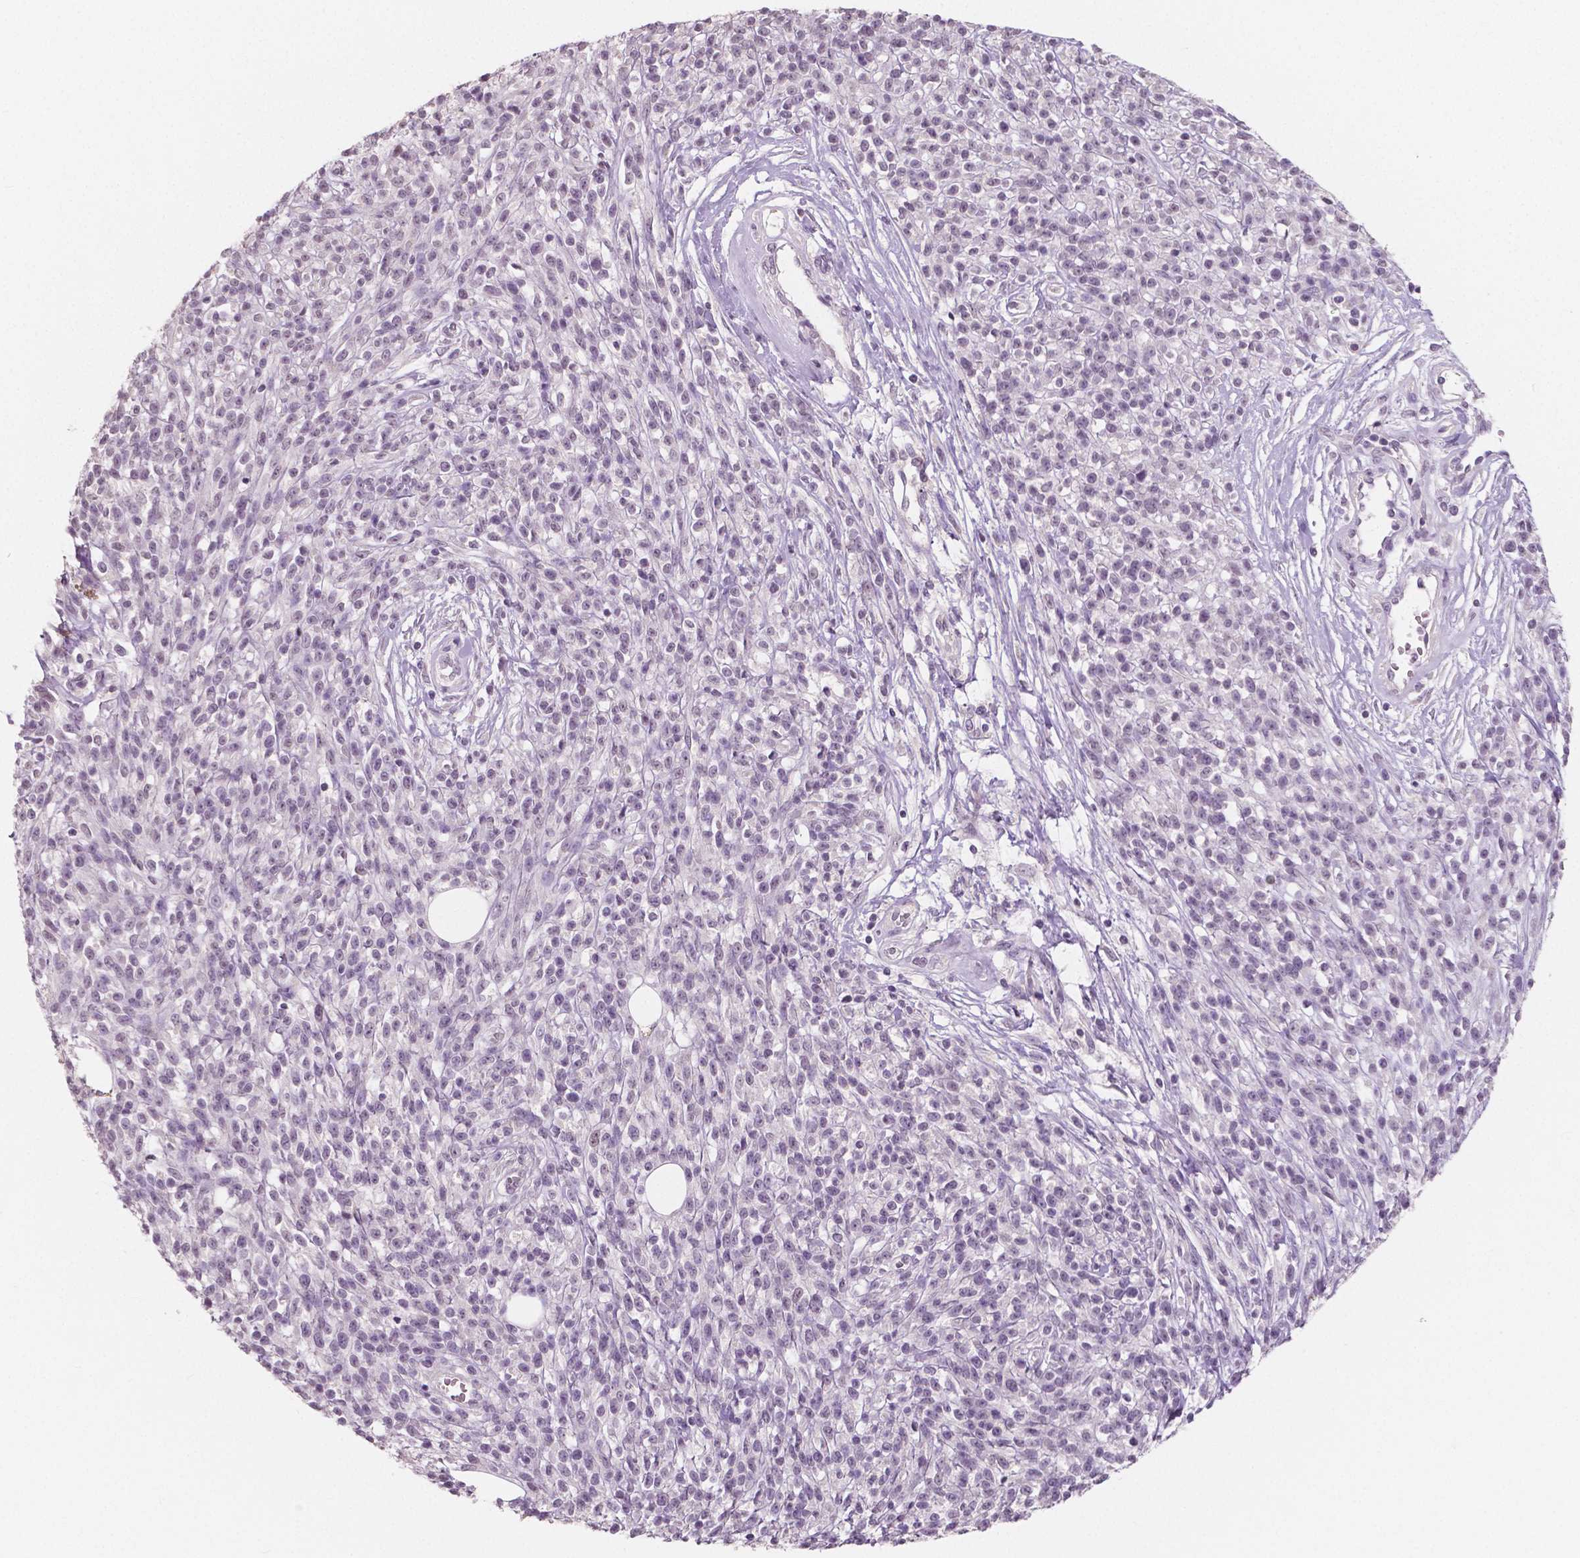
{"staining": {"intensity": "negative", "quantity": "none", "location": "none"}, "tissue": "melanoma", "cell_type": "Tumor cells", "image_type": "cancer", "snomed": [{"axis": "morphology", "description": "Malignant melanoma, NOS"}, {"axis": "topography", "description": "Skin"}, {"axis": "topography", "description": "Skin of trunk"}], "caption": "Tumor cells show no significant staining in melanoma.", "gene": "RNASE7", "patient": {"sex": "male", "age": 74}}